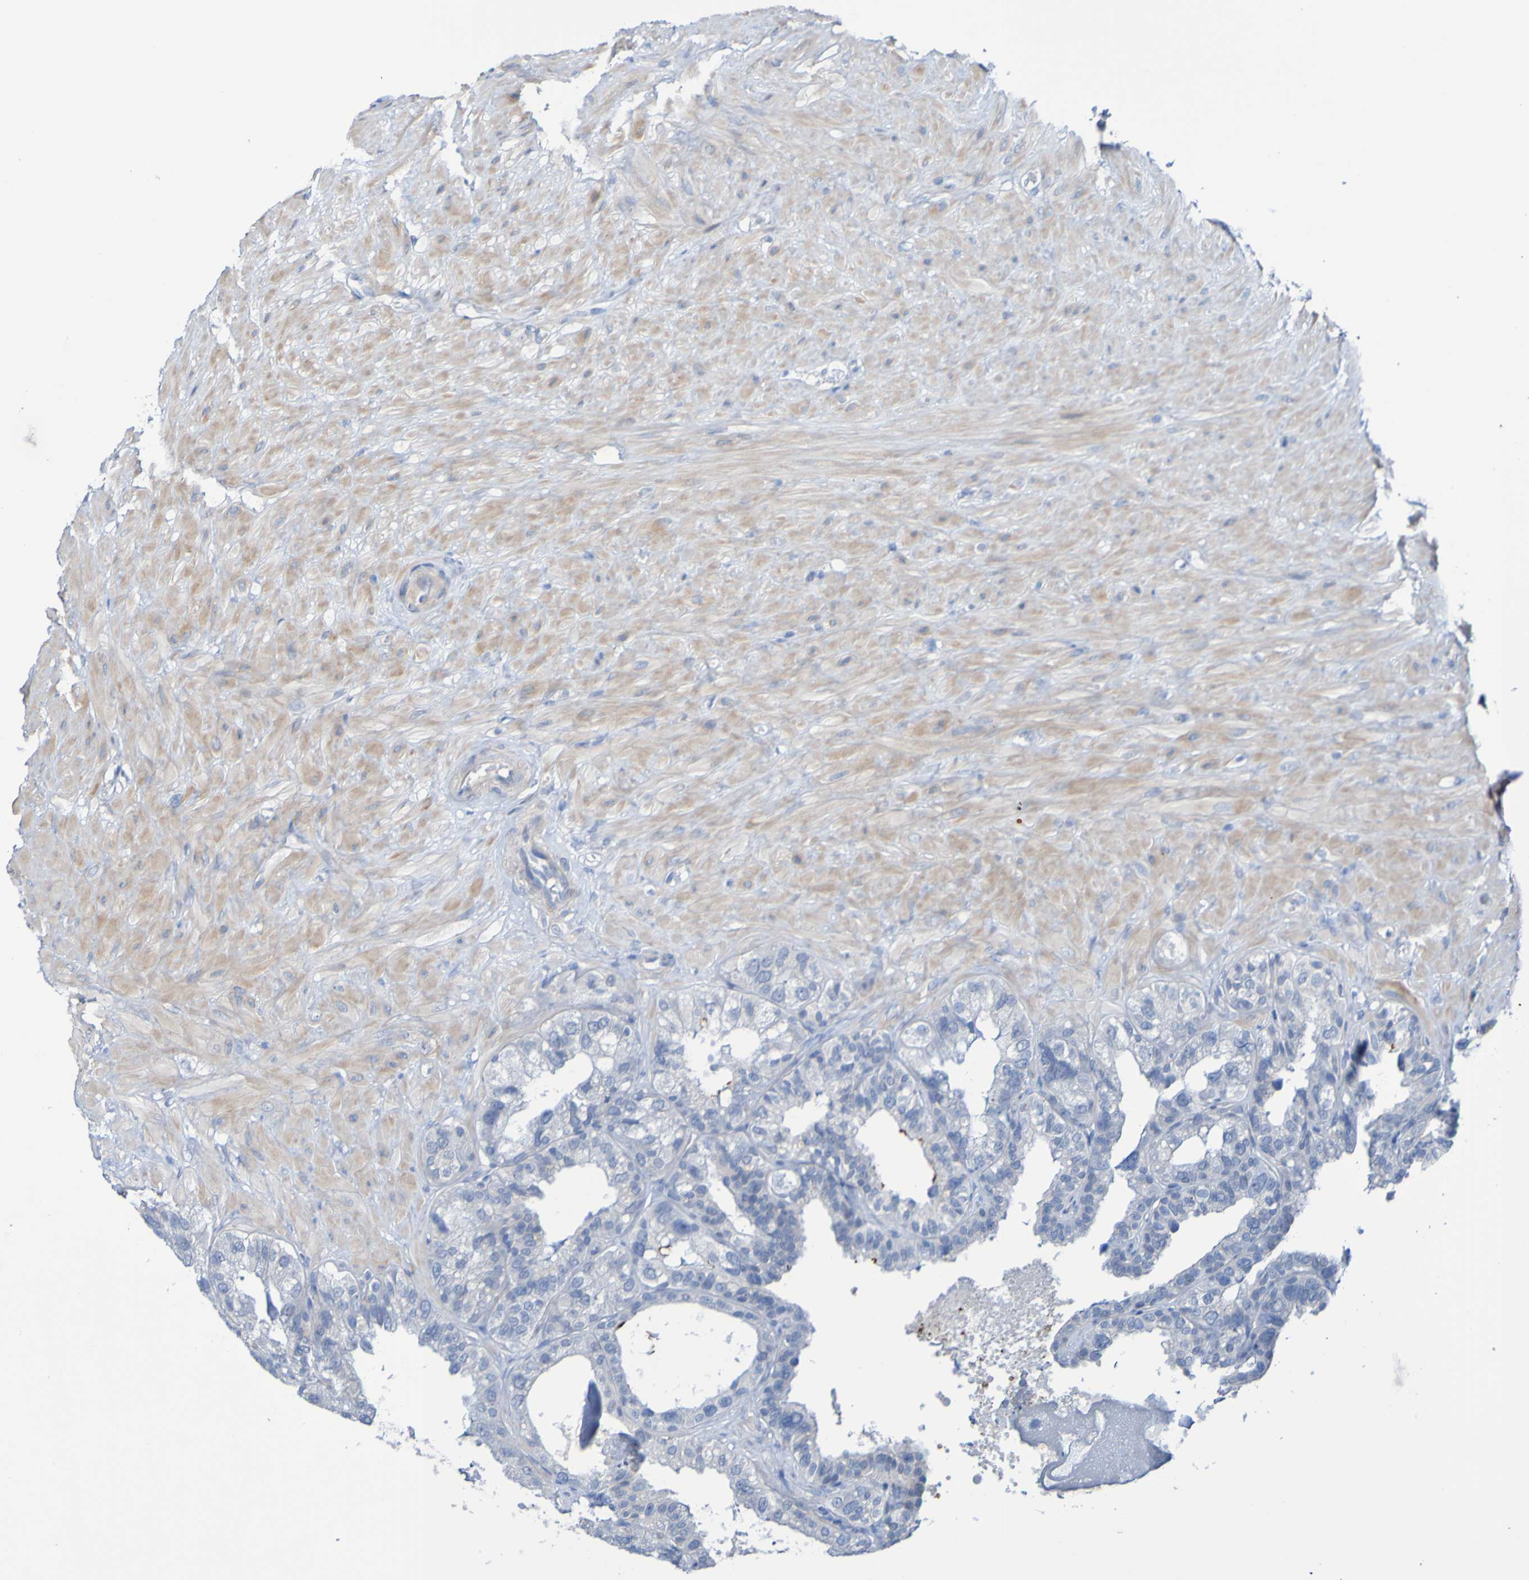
{"staining": {"intensity": "moderate", "quantity": "<25%", "location": "cytoplasmic/membranous"}, "tissue": "seminal vesicle", "cell_type": "Glandular cells", "image_type": "normal", "snomed": [{"axis": "morphology", "description": "Normal tissue, NOS"}, {"axis": "topography", "description": "Seminal veicle"}], "caption": "High-magnification brightfield microscopy of normal seminal vesicle stained with DAB (3,3'-diaminobenzidine) (brown) and counterstained with hematoxylin (blue). glandular cells exhibit moderate cytoplasmic/membranous positivity is seen in about<25% of cells.", "gene": "ACMSD", "patient": {"sex": "male", "age": 68}}